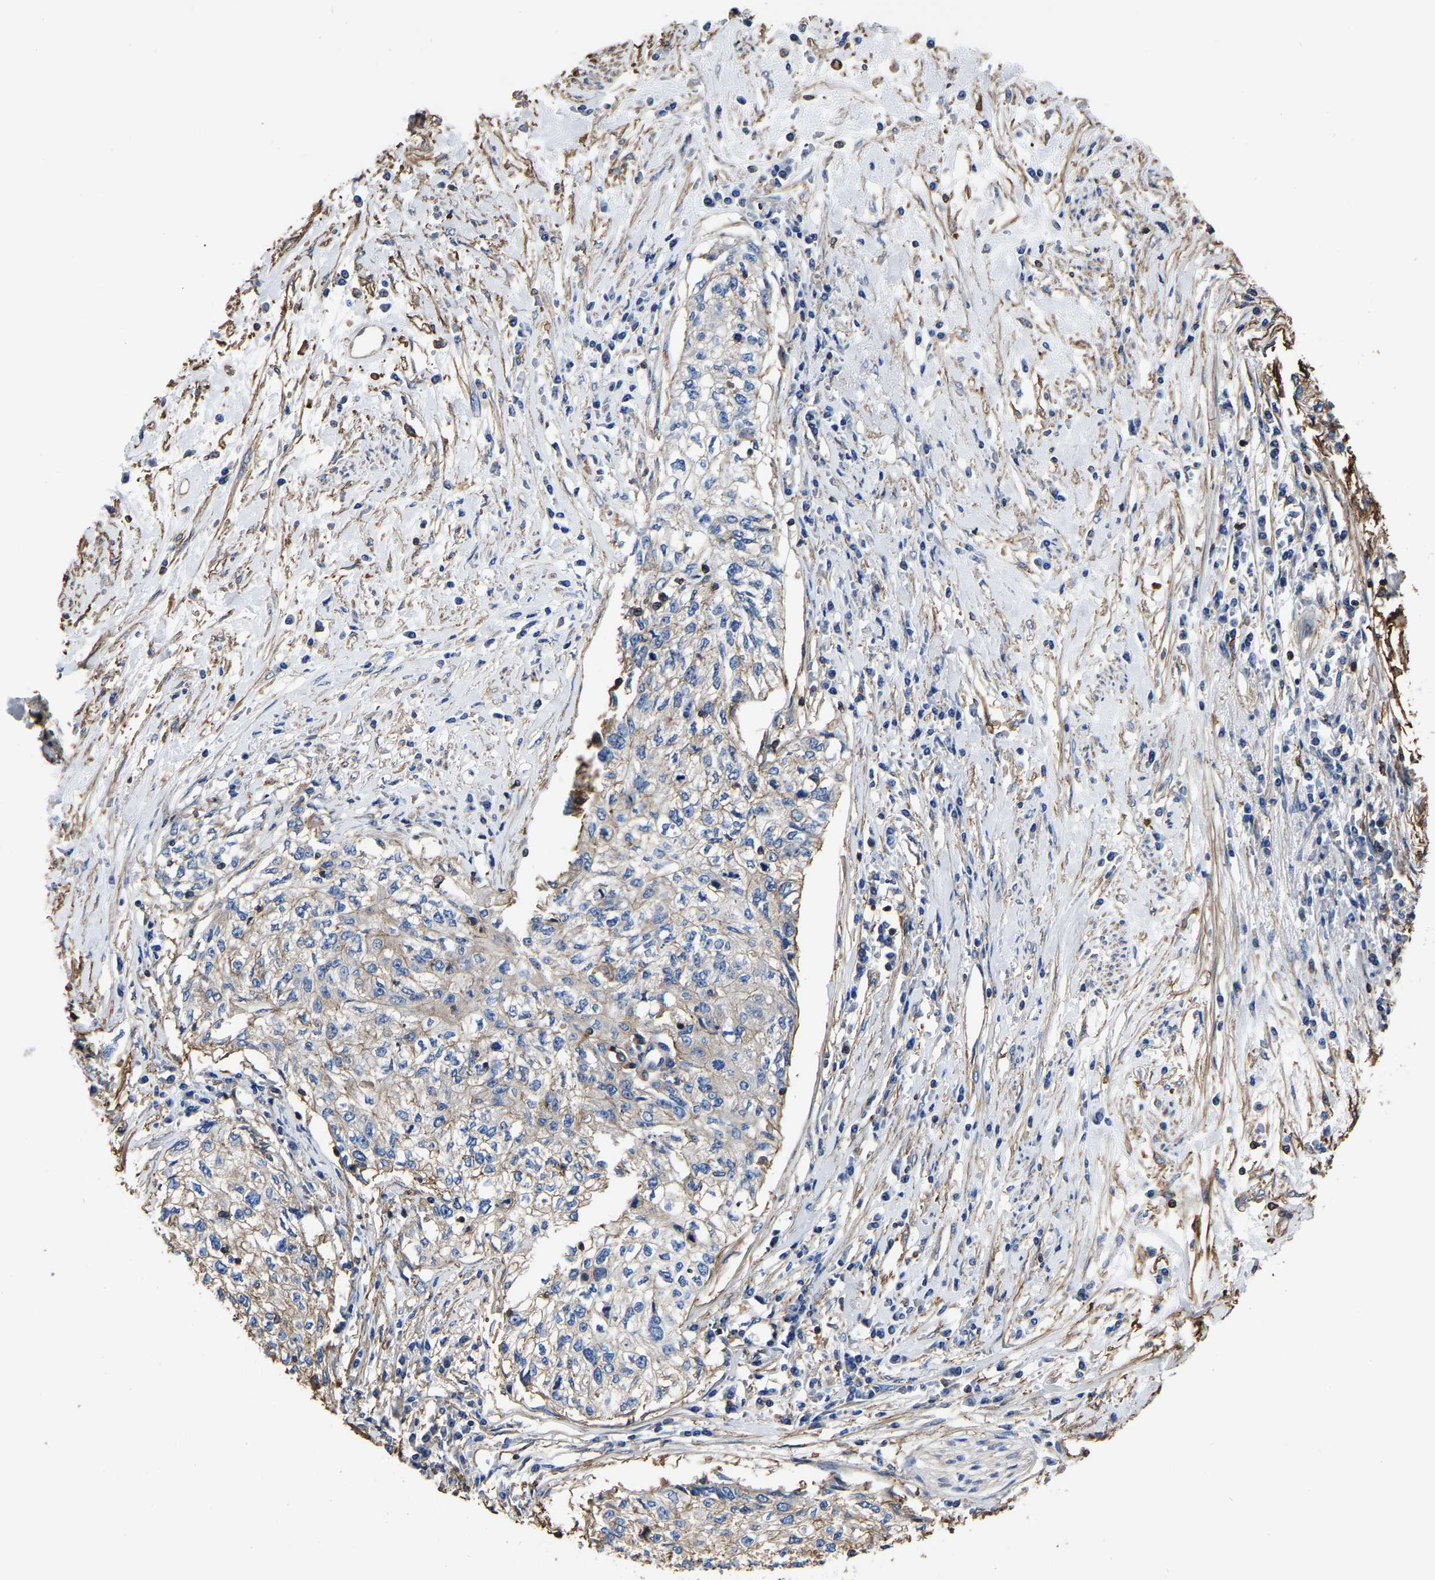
{"staining": {"intensity": "weak", "quantity": "<25%", "location": "cytoplasmic/membranous"}, "tissue": "cervical cancer", "cell_type": "Tumor cells", "image_type": "cancer", "snomed": [{"axis": "morphology", "description": "Squamous cell carcinoma, NOS"}, {"axis": "topography", "description": "Cervix"}], "caption": "The immunohistochemistry (IHC) image has no significant expression in tumor cells of cervical squamous cell carcinoma tissue.", "gene": "ARMT1", "patient": {"sex": "female", "age": 57}}